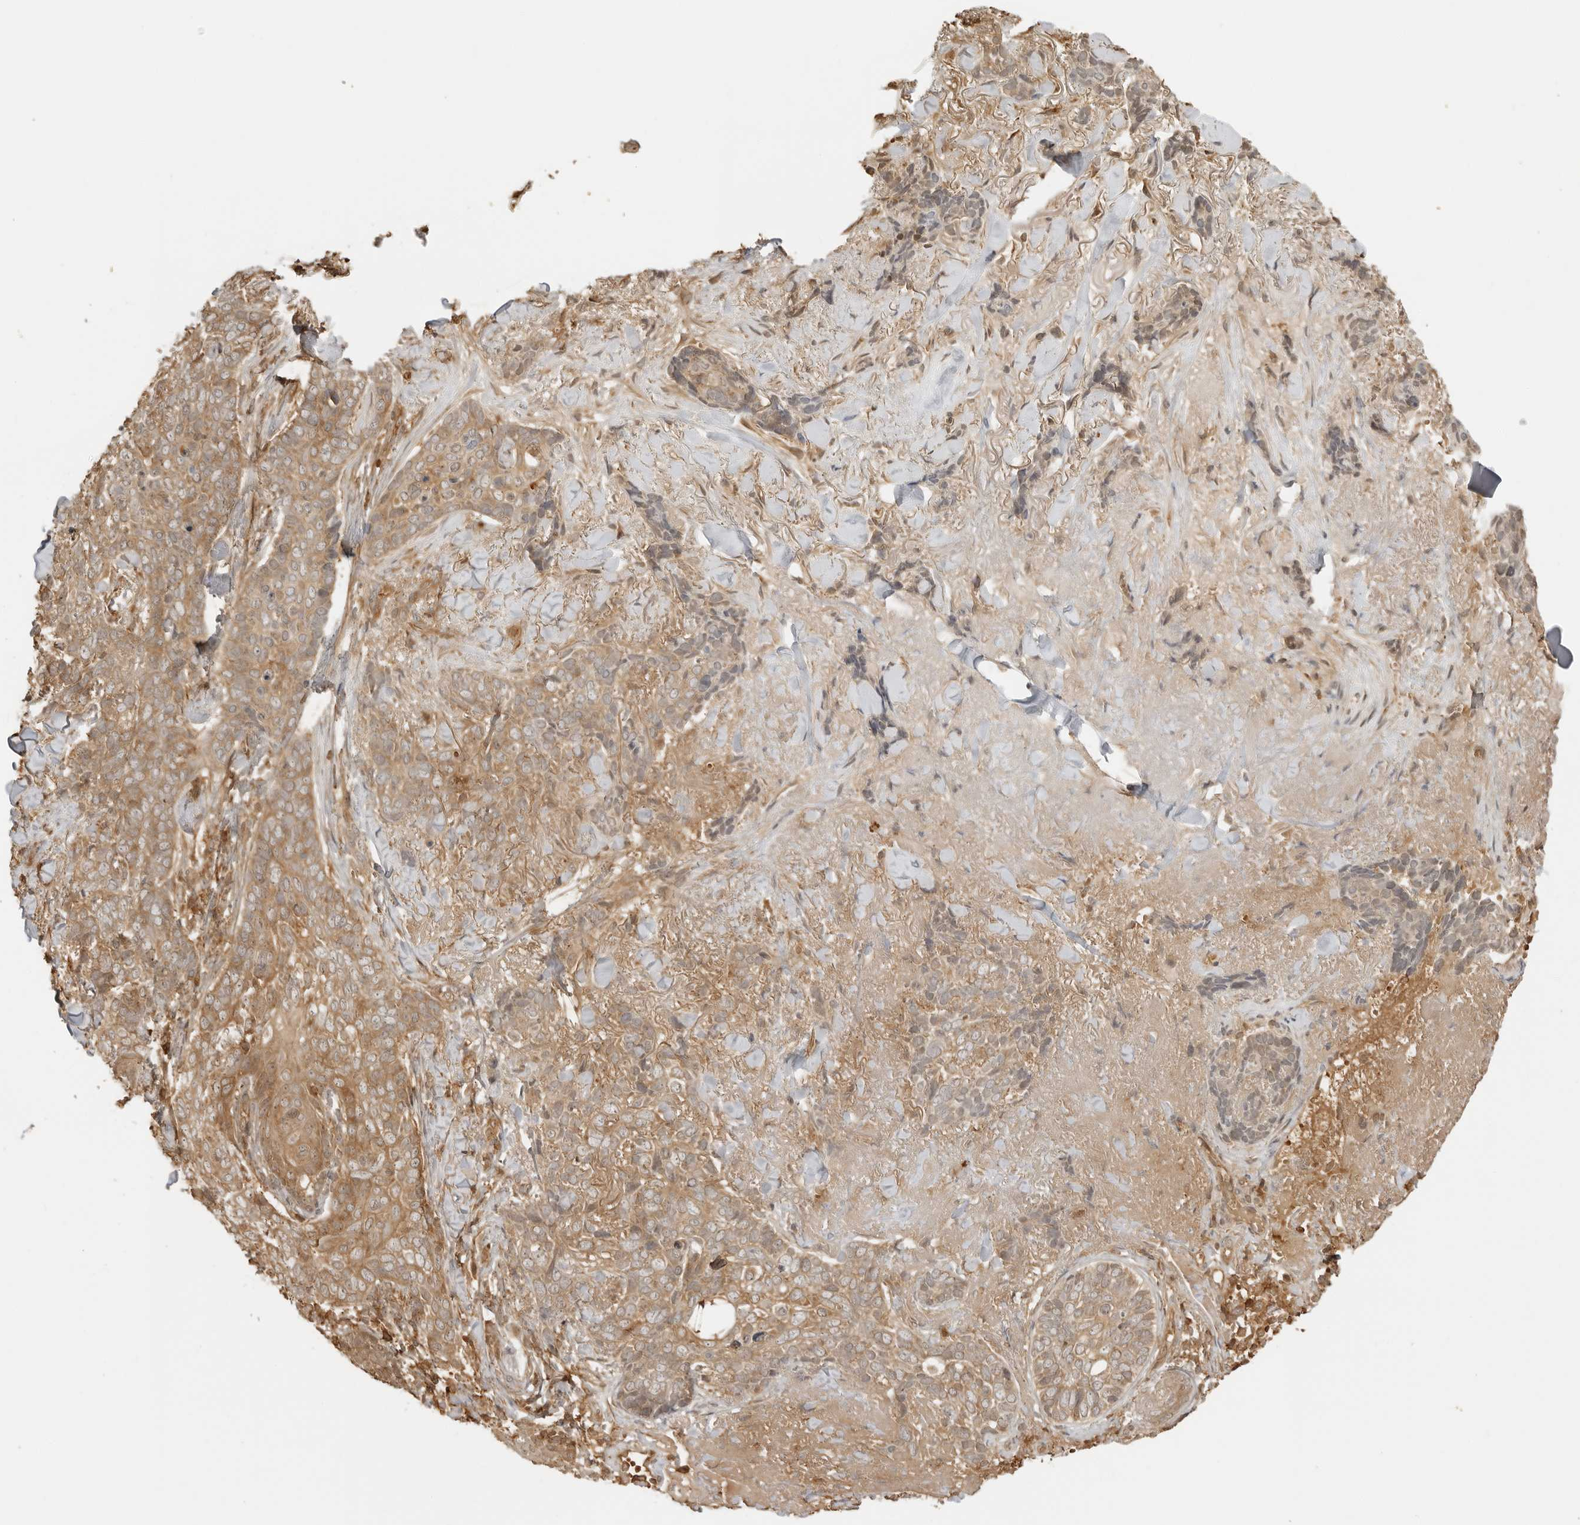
{"staining": {"intensity": "moderate", "quantity": ">75%", "location": "cytoplasmic/membranous"}, "tissue": "skin cancer", "cell_type": "Tumor cells", "image_type": "cancer", "snomed": [{"axis": "morphology", "description": "Basal cell carcinoma"}, {"axis": "topography", "description": "Skin"}], "caption": "A photomicrograph of human skin basal cell carcinoma stained for a protein reveals moderate cytoplasmic/membranous brown staining in tumor cells. (IHC, brightfield microscopy, high magnification).", "gene": "IKBKE", "patient": {"sex": "female", "age": 82}}